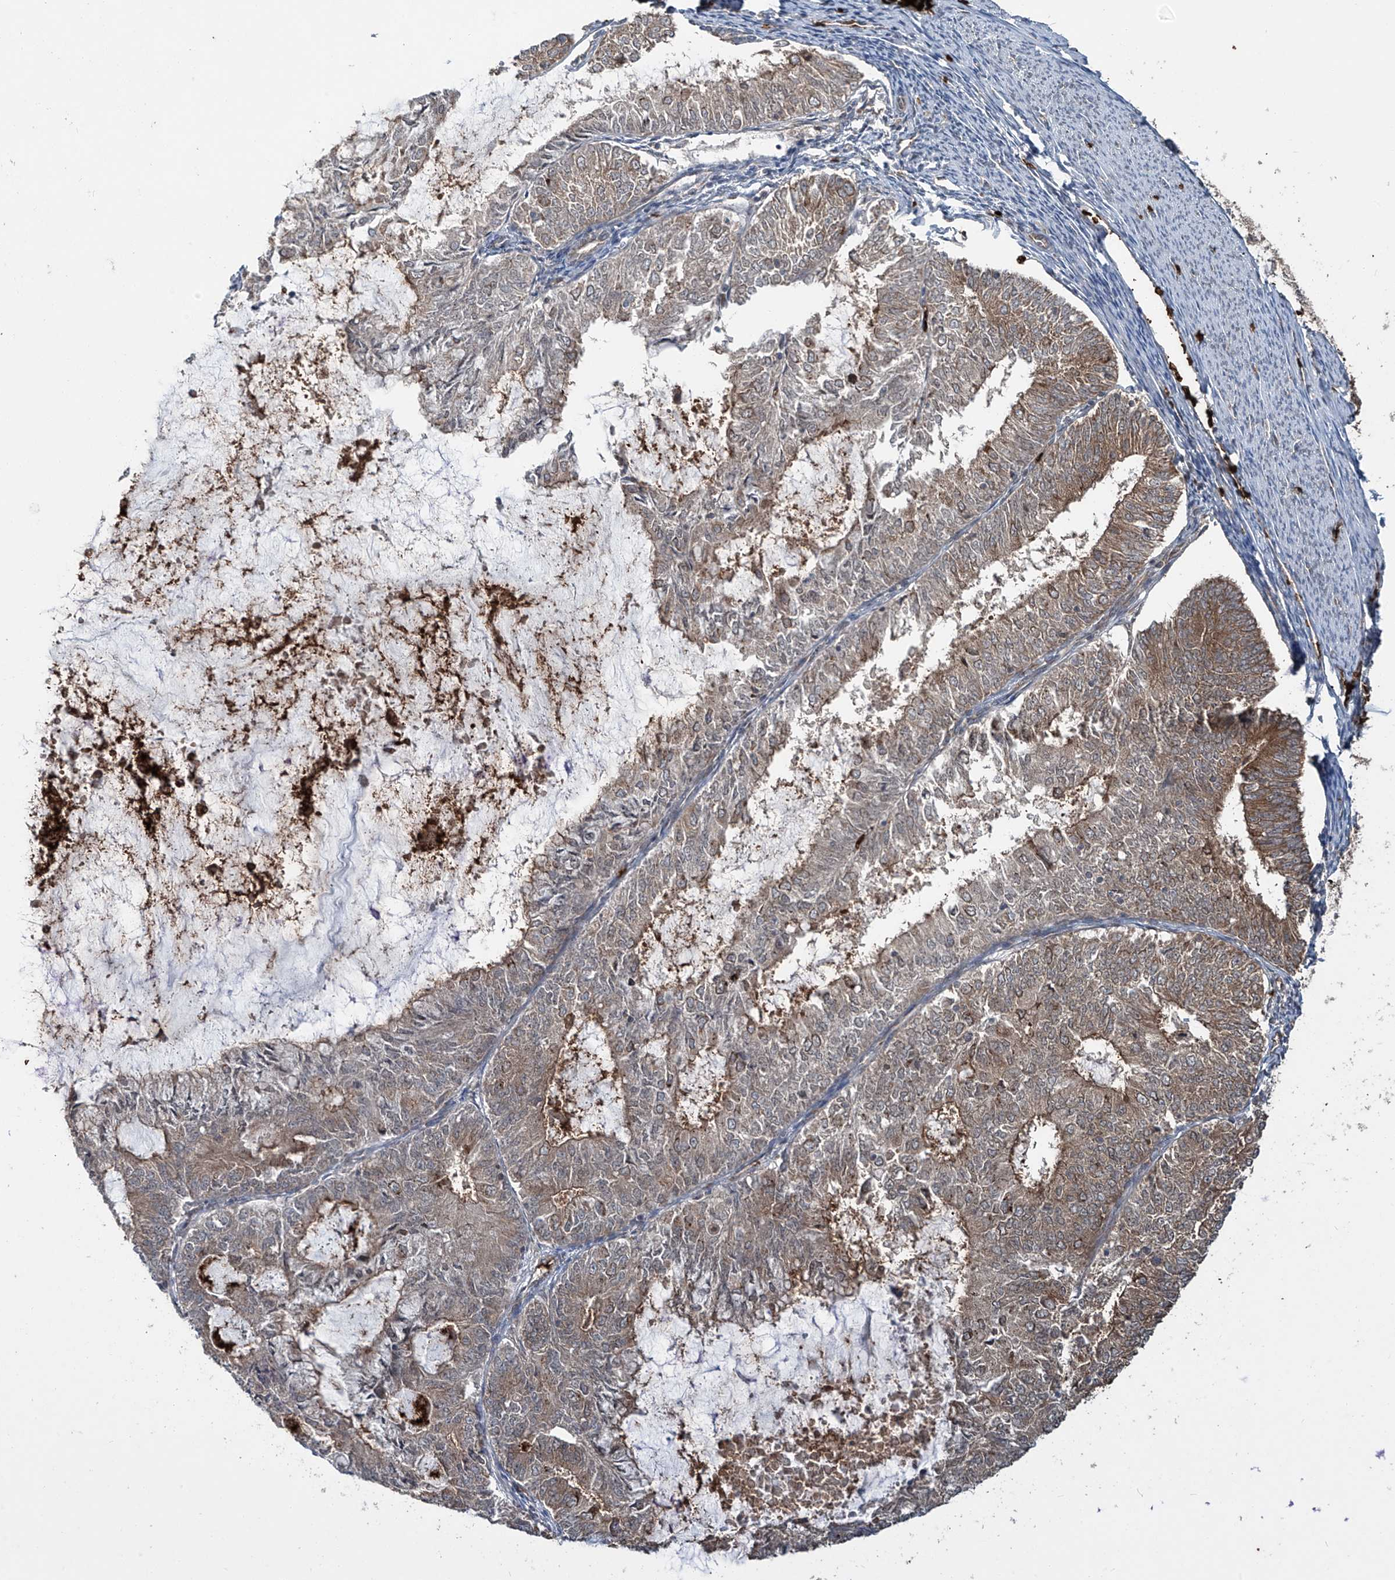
{"staining": {"intensity": "weak", "quantity": "<25%", "location": "cytoplasmic/membranous"}, "tissue": "endometrial cancer", "cell_type": "Tumor cells", "image_type": "cancer", "snomed": [{"axis": "morphology", "description": "Adenocarcinoma, NOS"}, {"axis": "topography", "description": "Endometrium"}], "caption": "Endometrial cancer (adenocarcinoma) was stained to show a protein in brown. There is no significant staining in tumor cells.", "gene": "ZDHHC9", "patient": {"sex": "female", "age": 57}}